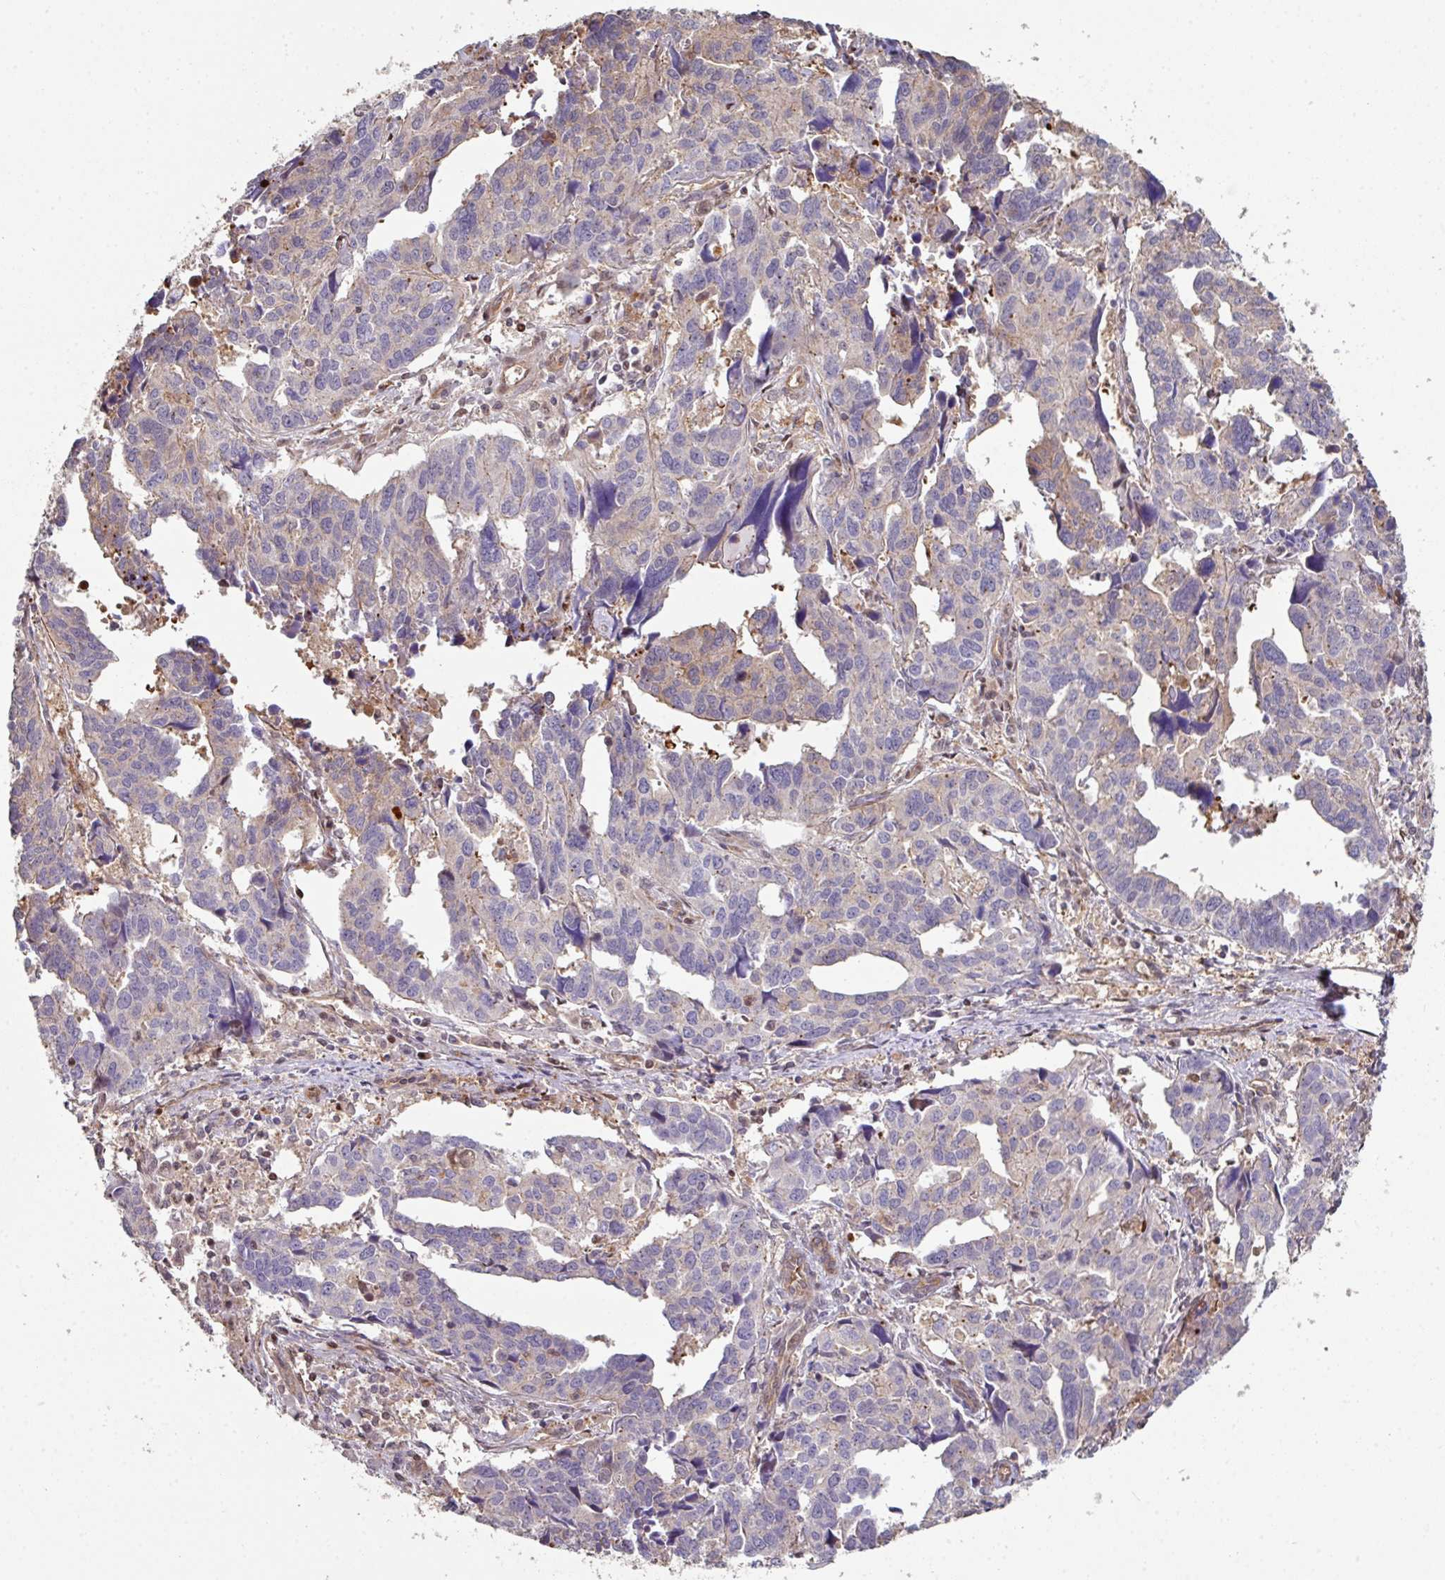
{"staining": {"intensity": "negative", "quantity": "none", "location": "none"}, "tissue": "endometrial cancer", "cell_type": "Tumor cells", "image_type": "cancer", "snomed": [{"axis": "morphology", "description": "Adenocarcinoma, NOS"}, {"axis": "topography", "description": "Endometrium"}], "caption": "High magnification brightfield microscopy of endometrial cancer stained with DAB (3,3'-diaminobenzidine) (brown) and counterstained with hematoxylin (blue): tumor cells show no significant expression.", "gene": "ANO9", "patient": {"sex": "female", "age": 73}}